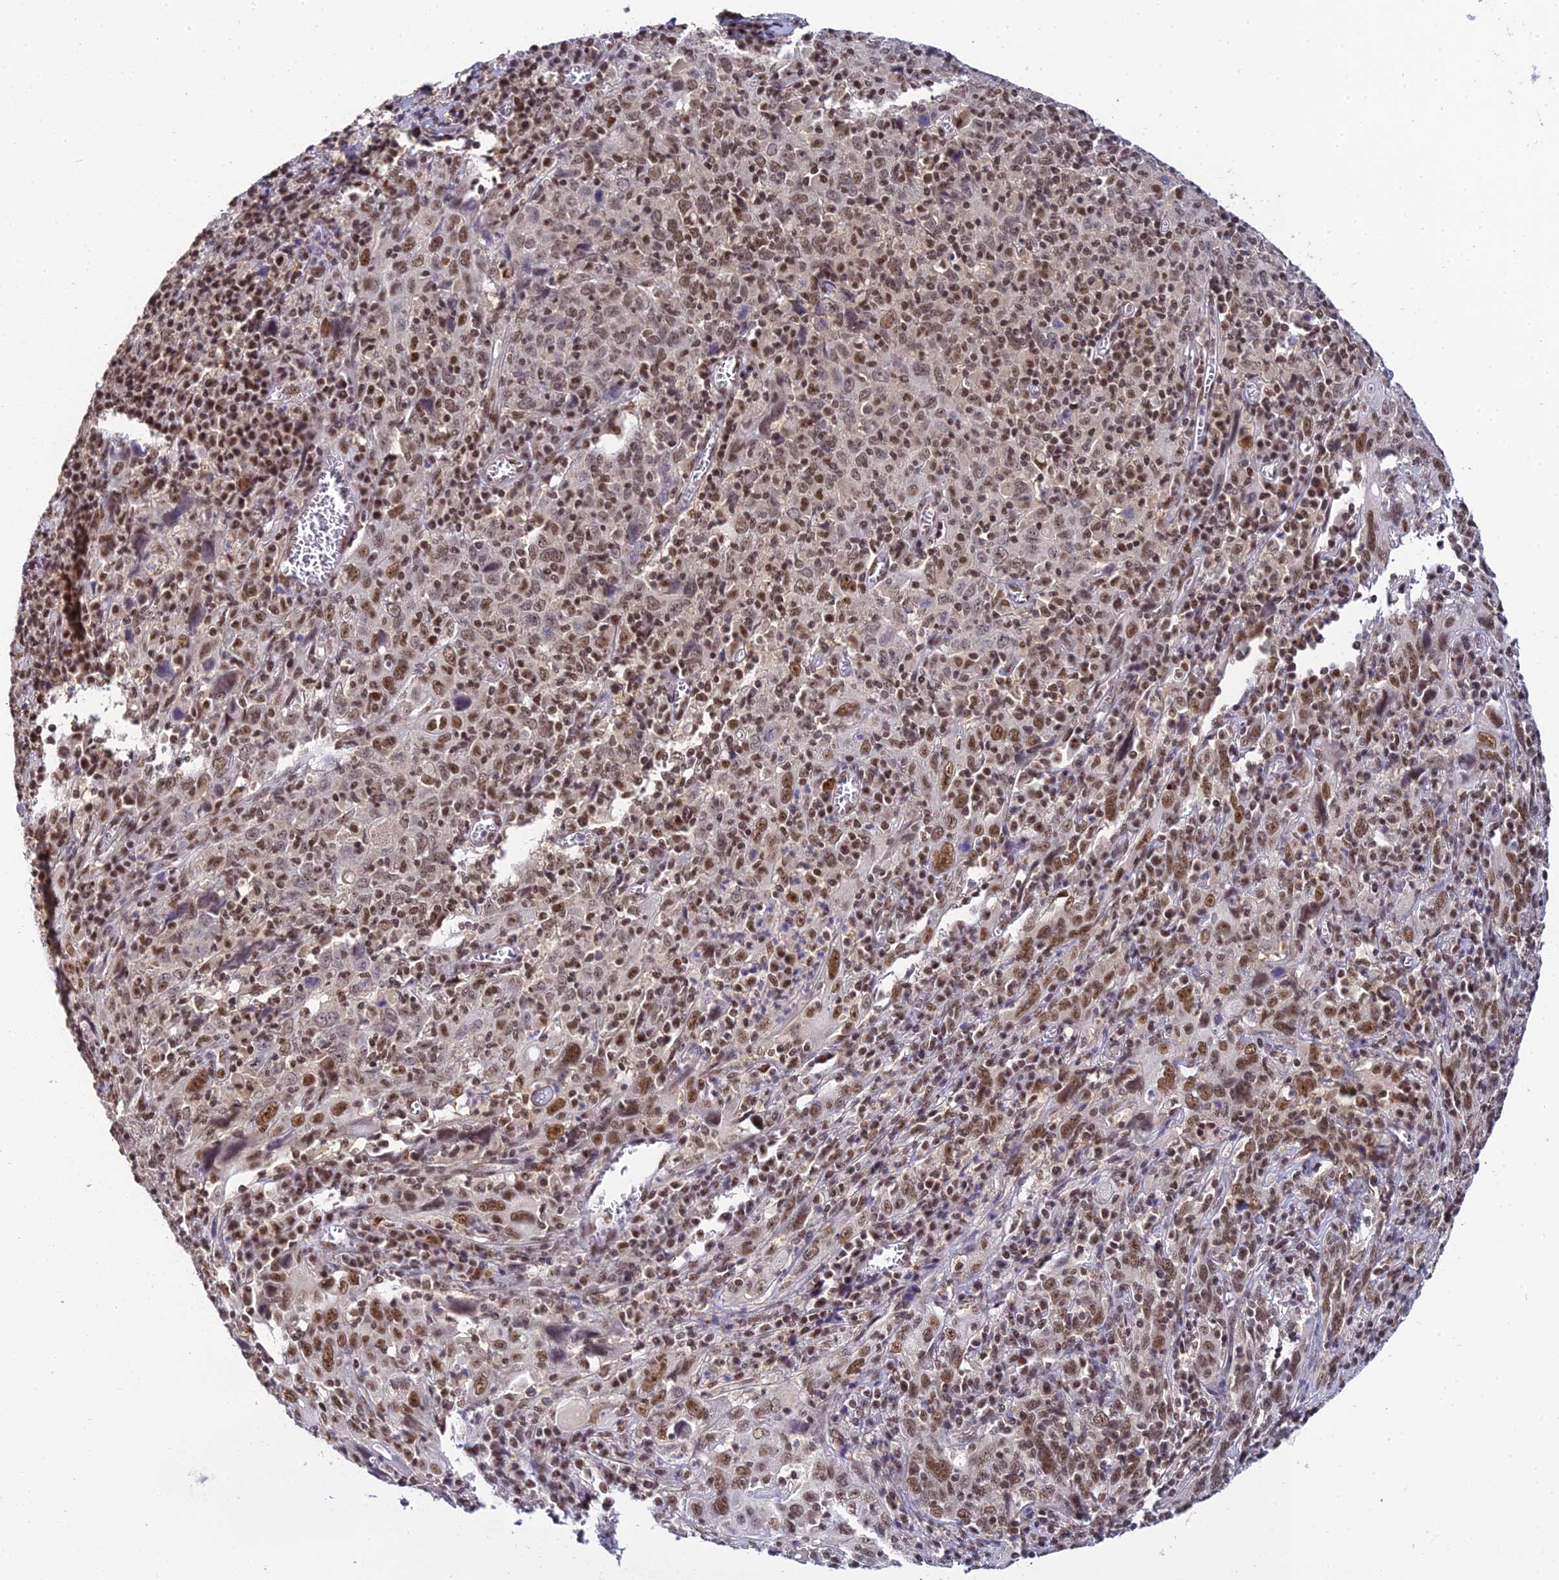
{"staining": {"intensity": "moderate", "quantity": ">75%", "location": "nuclear"}, "tissue": "cervical cancer", "cell_type": "Tumor cells", "image_type": "cancer", "snomed": [{"axis": "morphology", "description": "Squamous cell carcinoma, NOS"}, {"axis": "topography", "description": "Cervix"}], "caption": "Immunohistochemical staining of cervical cancer displays medium levels of moderate nuclear protein positivity in about >75% of tumor cells.", "gene": "EXOSC3", "patient": {"sex": "female", "age": 46}}